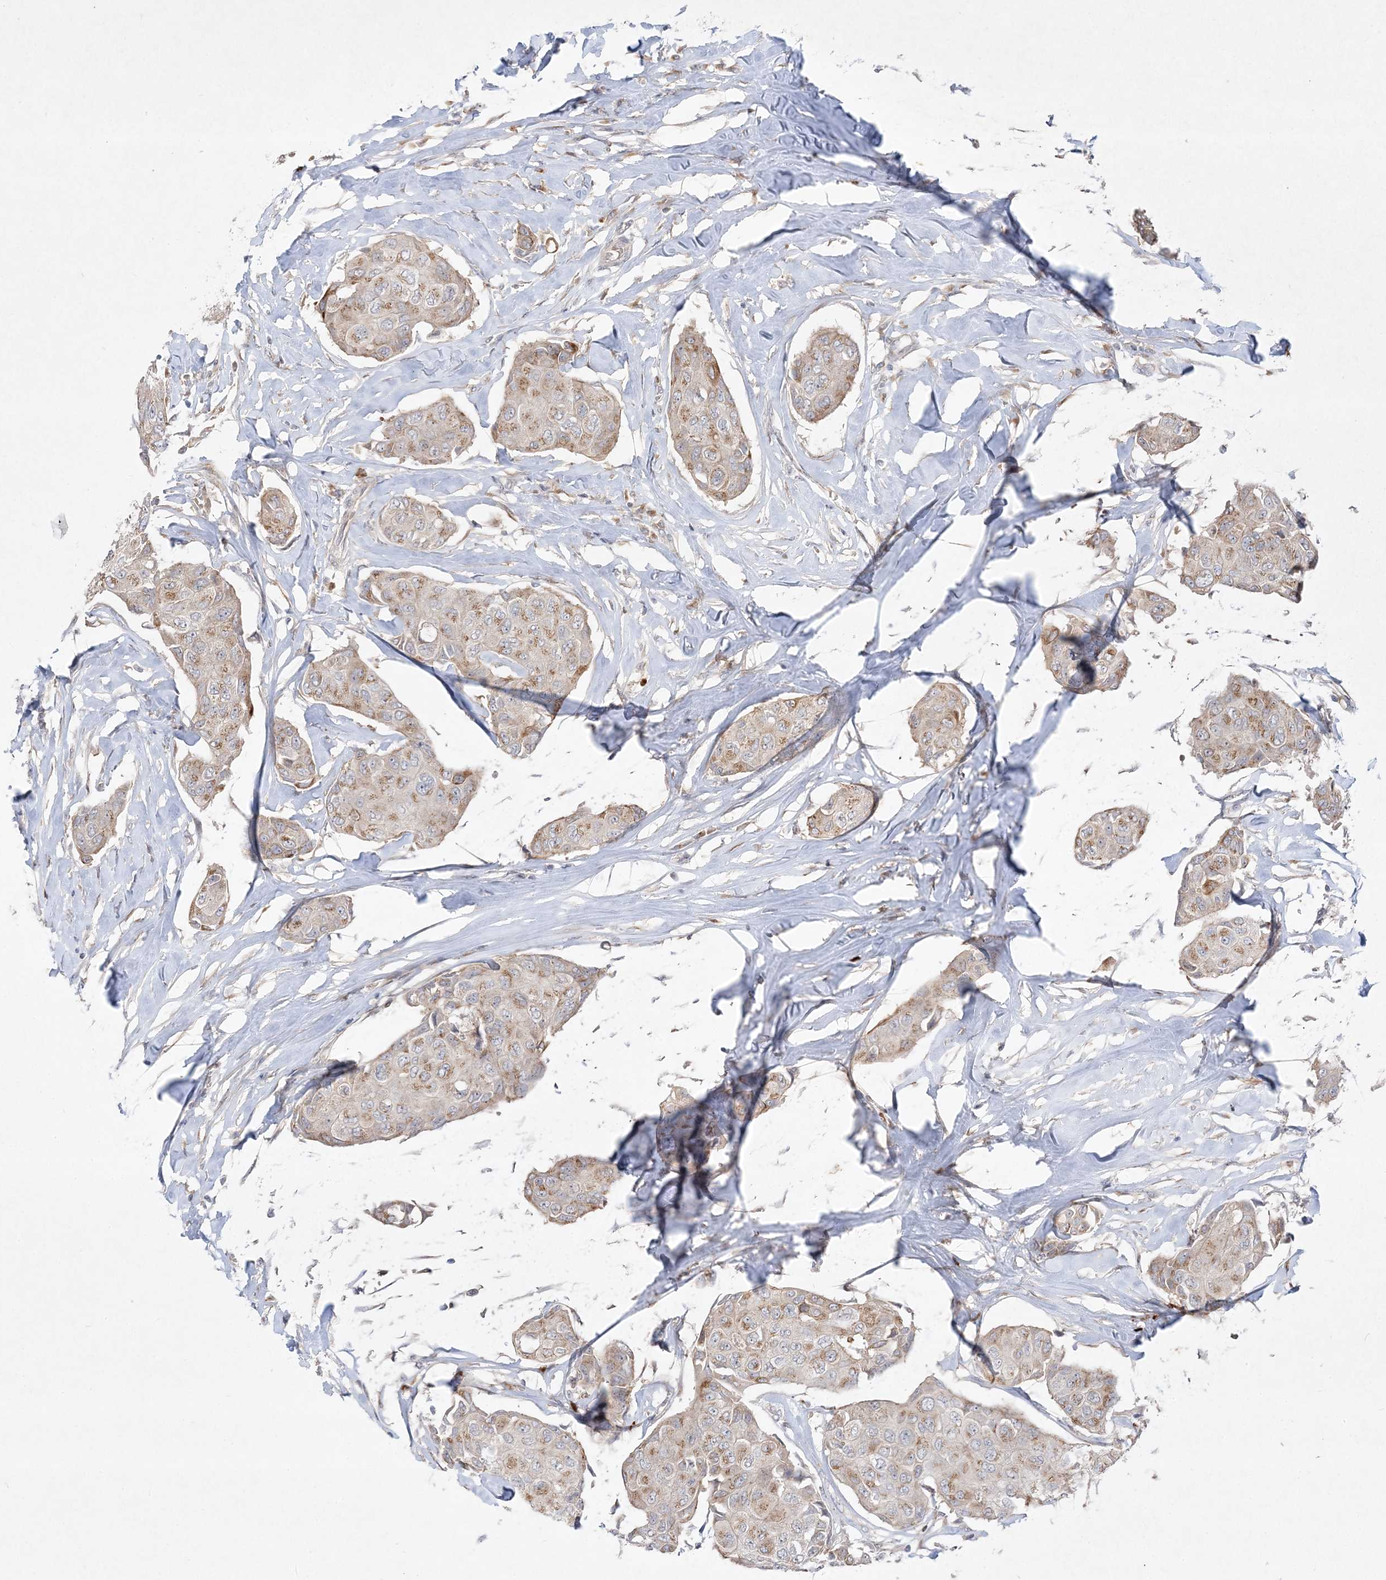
{"staining": {"intensity": "weak", "quantity": ">75%", "location": "cytoplasmic/membranous"}, "tissue": "breast cancer", "cell_type": "Tumor cells", "image_type": "cancer", "snomed": [{"axis": "morphology", "description": "Duct carcinoma"}, {"axis": "topography", "description": "Breast"}], "caption": "Immunohistochemical staining of breast infiltrating ductal carcinoma reveals weak cytoplasmic/membranous protein positivity in approximately >75% of tumor cells.", "gene": "CLNK", "patient": {"sex": "female", "age": 80}}